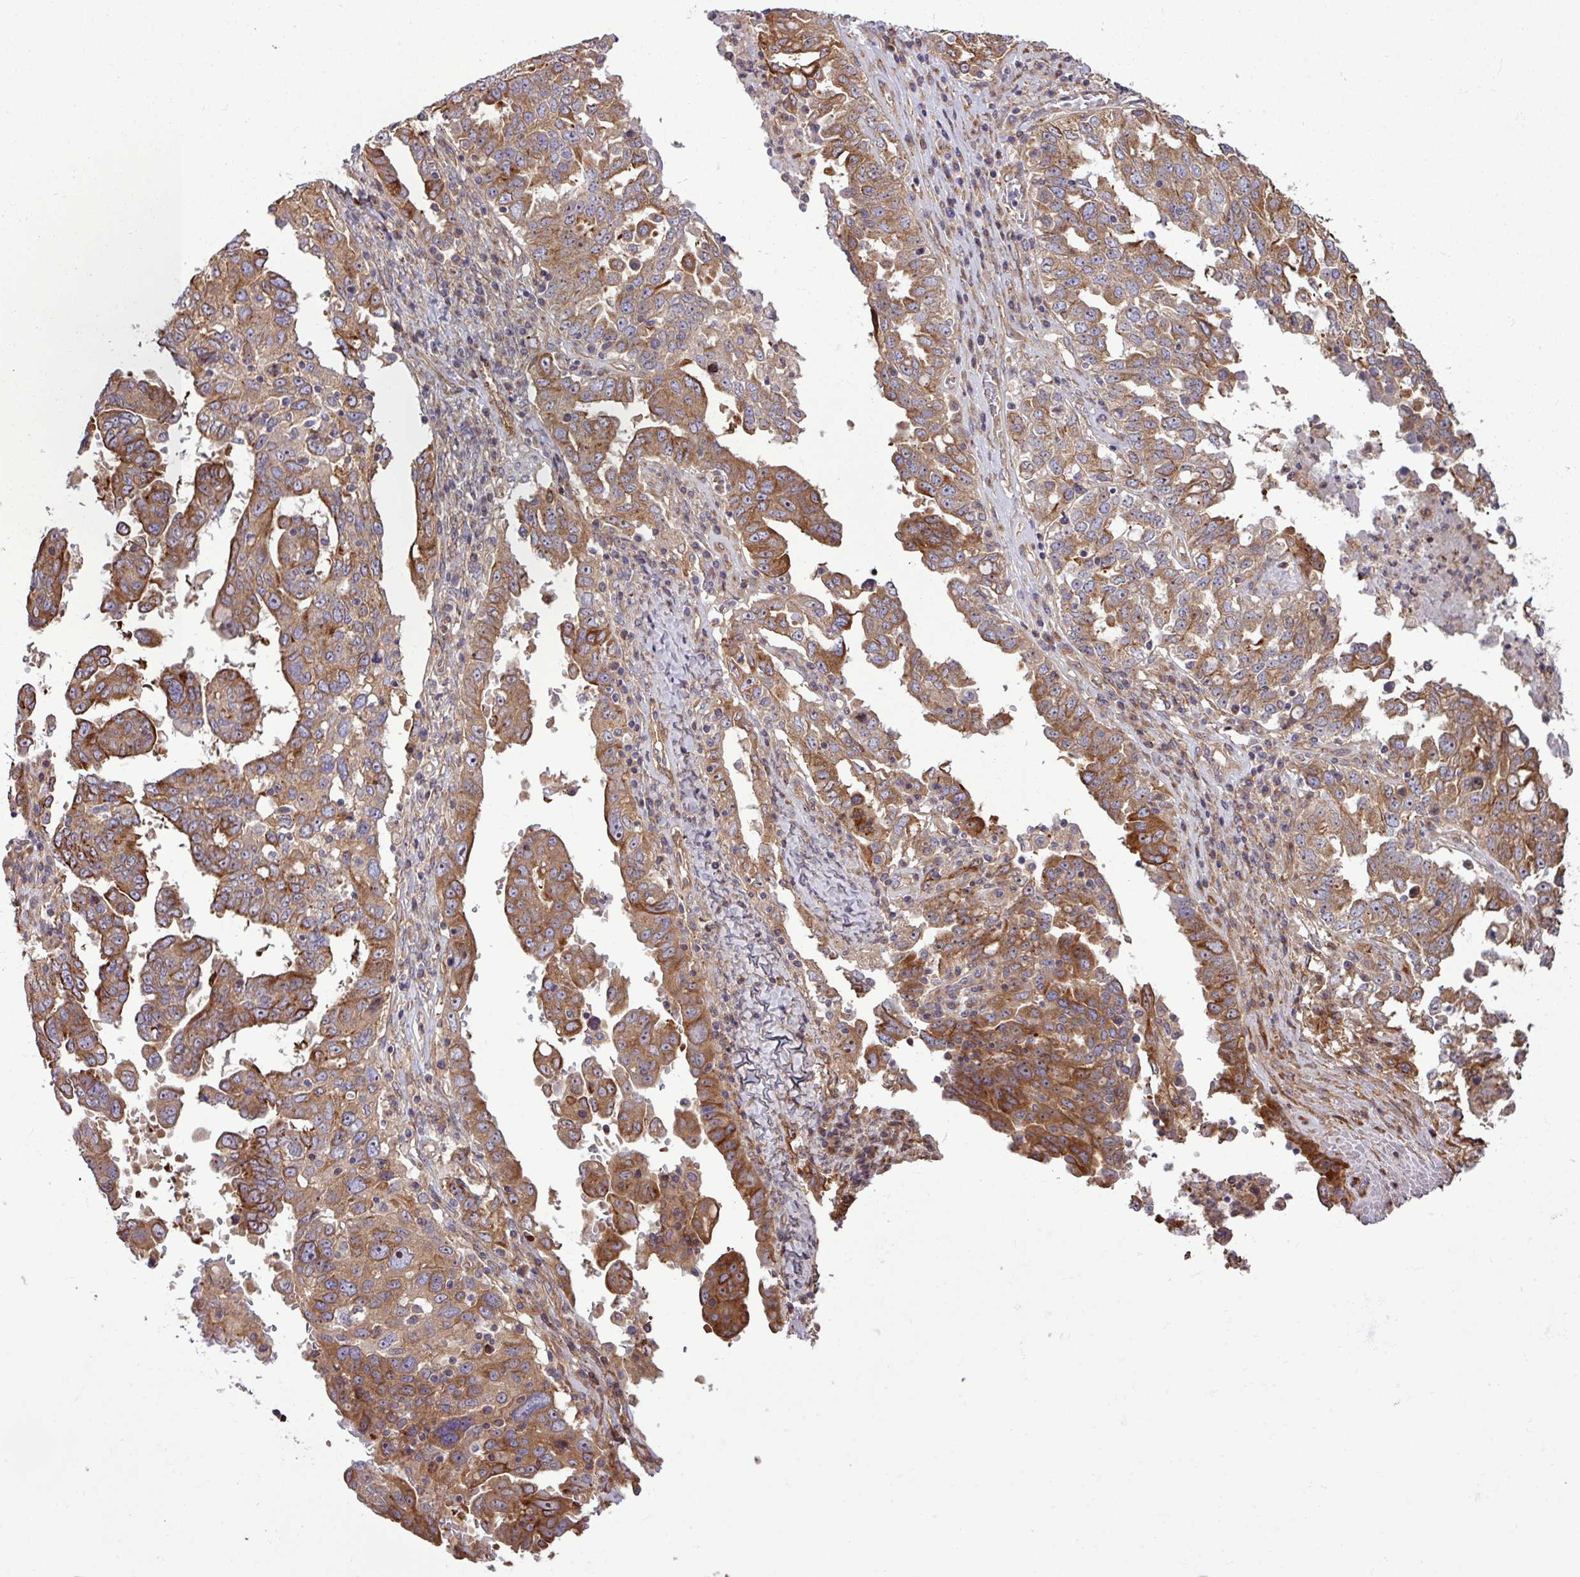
{"staining": {"intensity": "moderate", "quantity": ">75%", "location": "cytoplasmic/membranous"}, "tissue": "ovarian cancer", "cell_type": "Tumor cells", "image_type": "cancer", "snomed": [{"axis": "morphology", "description": "Carcinoma, endometroid"}, {"axis": "topography", "description": "Ovary"}], "caption": "High-power microscopy captured an immunohistochemistry micrograph of endometroid carcinoma (ovarian), revealing moderate cytoplasmic/membranous positivity in approximately >75% of tumor cells. (brown staining indicates protein expression, while blue staining denotes nuclei).", "gene": "ZNF300", "patient": {"sex": "female", "age": 62}}